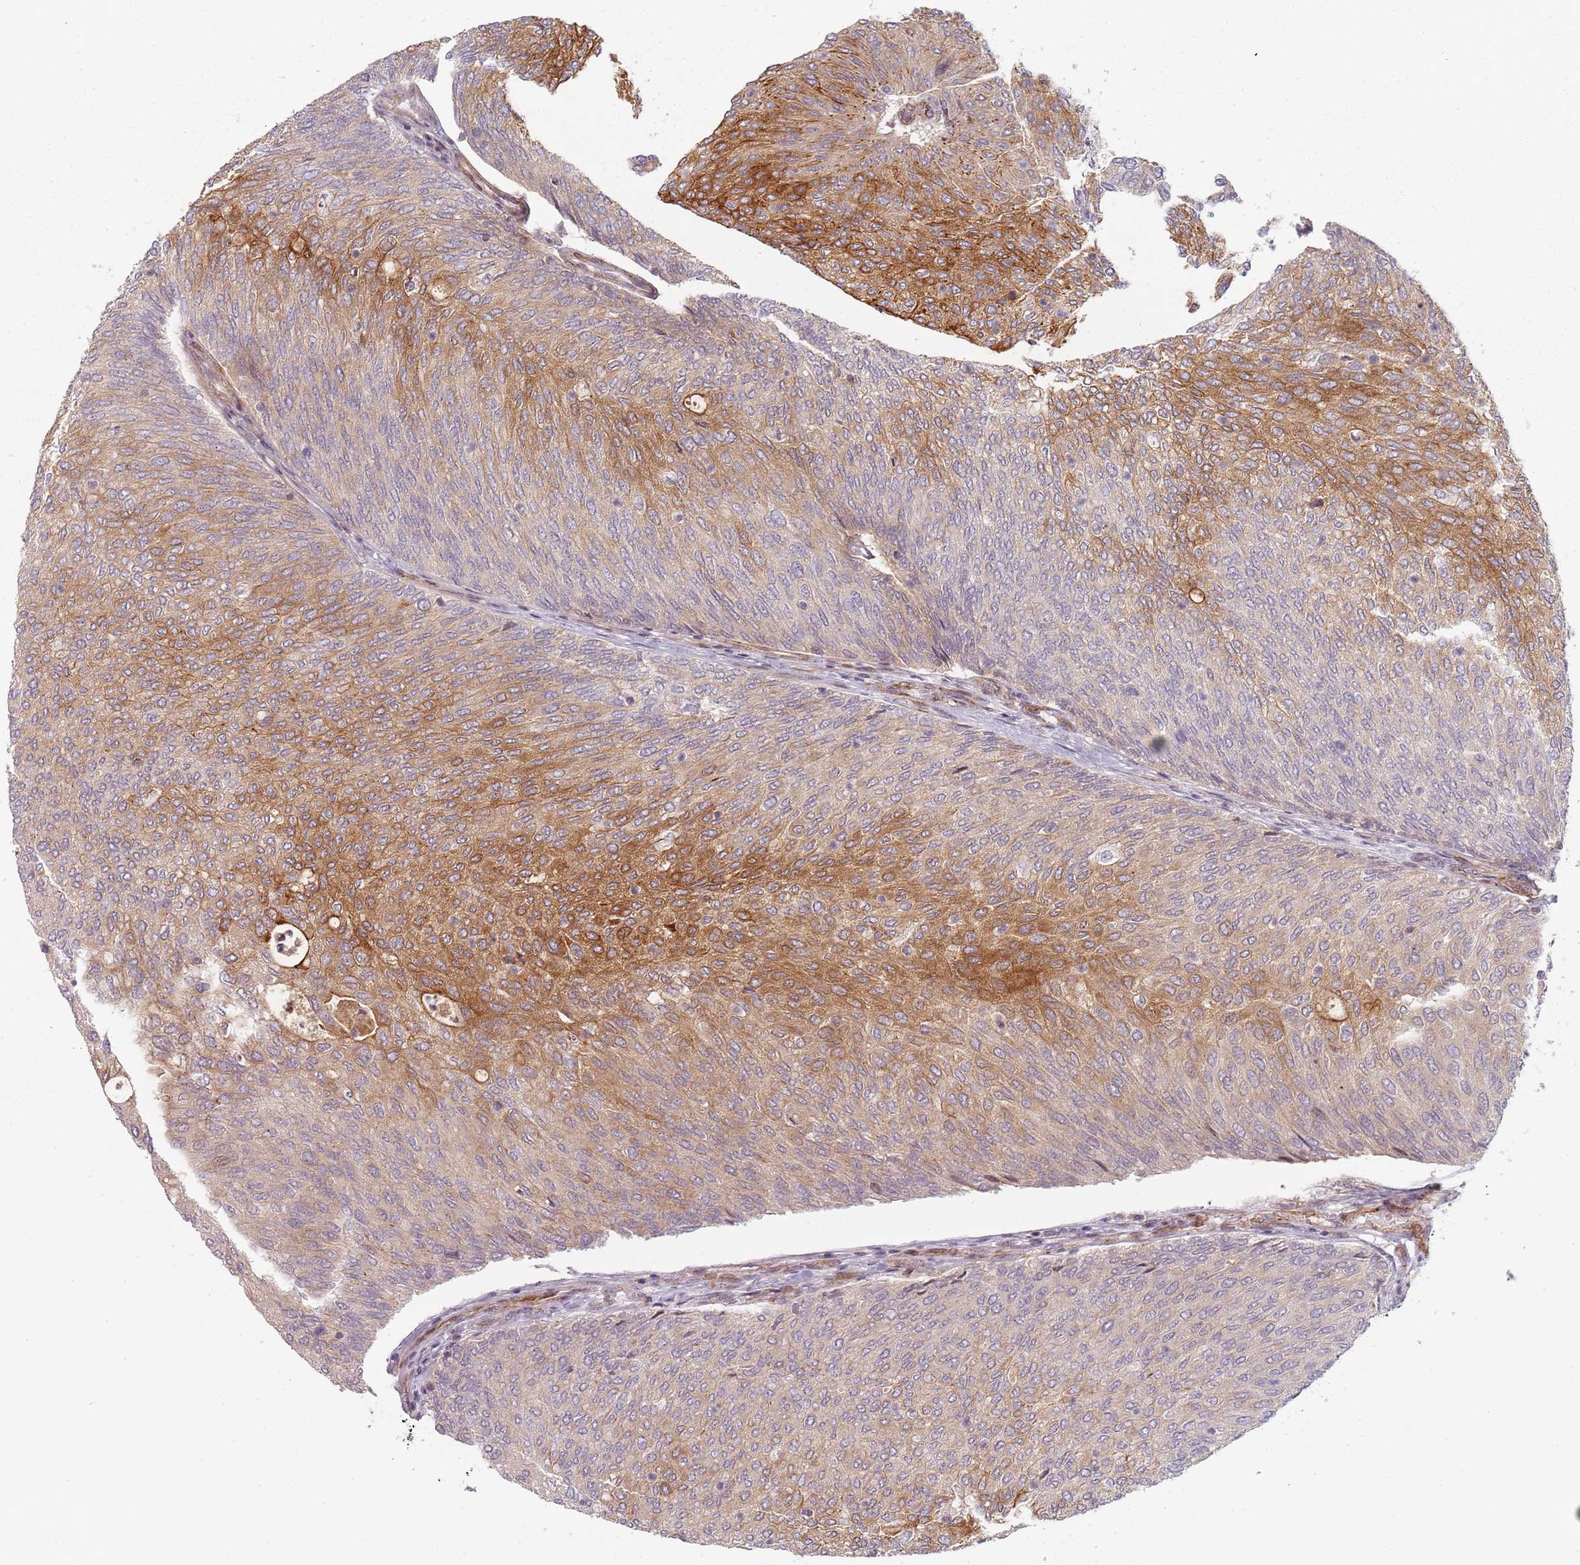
{"staining": {"intensity": "strong", "quantity": "<25%", "location": "cytoplasmic/membranous"}, "tissue": "urothelial cancer", "cell_type": "Tumor cells", "image_type": "cancer", "snomed": [{"axis": "morphology", "description": "Urothelial carcinoma, Low grade"}, {"axis": "topography", "description": "Urinary bladder"}], "caption": "An immunohistochemistry (IHC) image of tumor tissue is shown. Protein staining in brown labels strong cytoplasmic/membranous positivity in urothelial cancer within tumor cells. Immunohistochemistry (ihc) stains the protein of interest in brown and the nuclei are stained blue.", "gene": "RPS6KA2", "patient": {"sex": "female", "age": 79}}